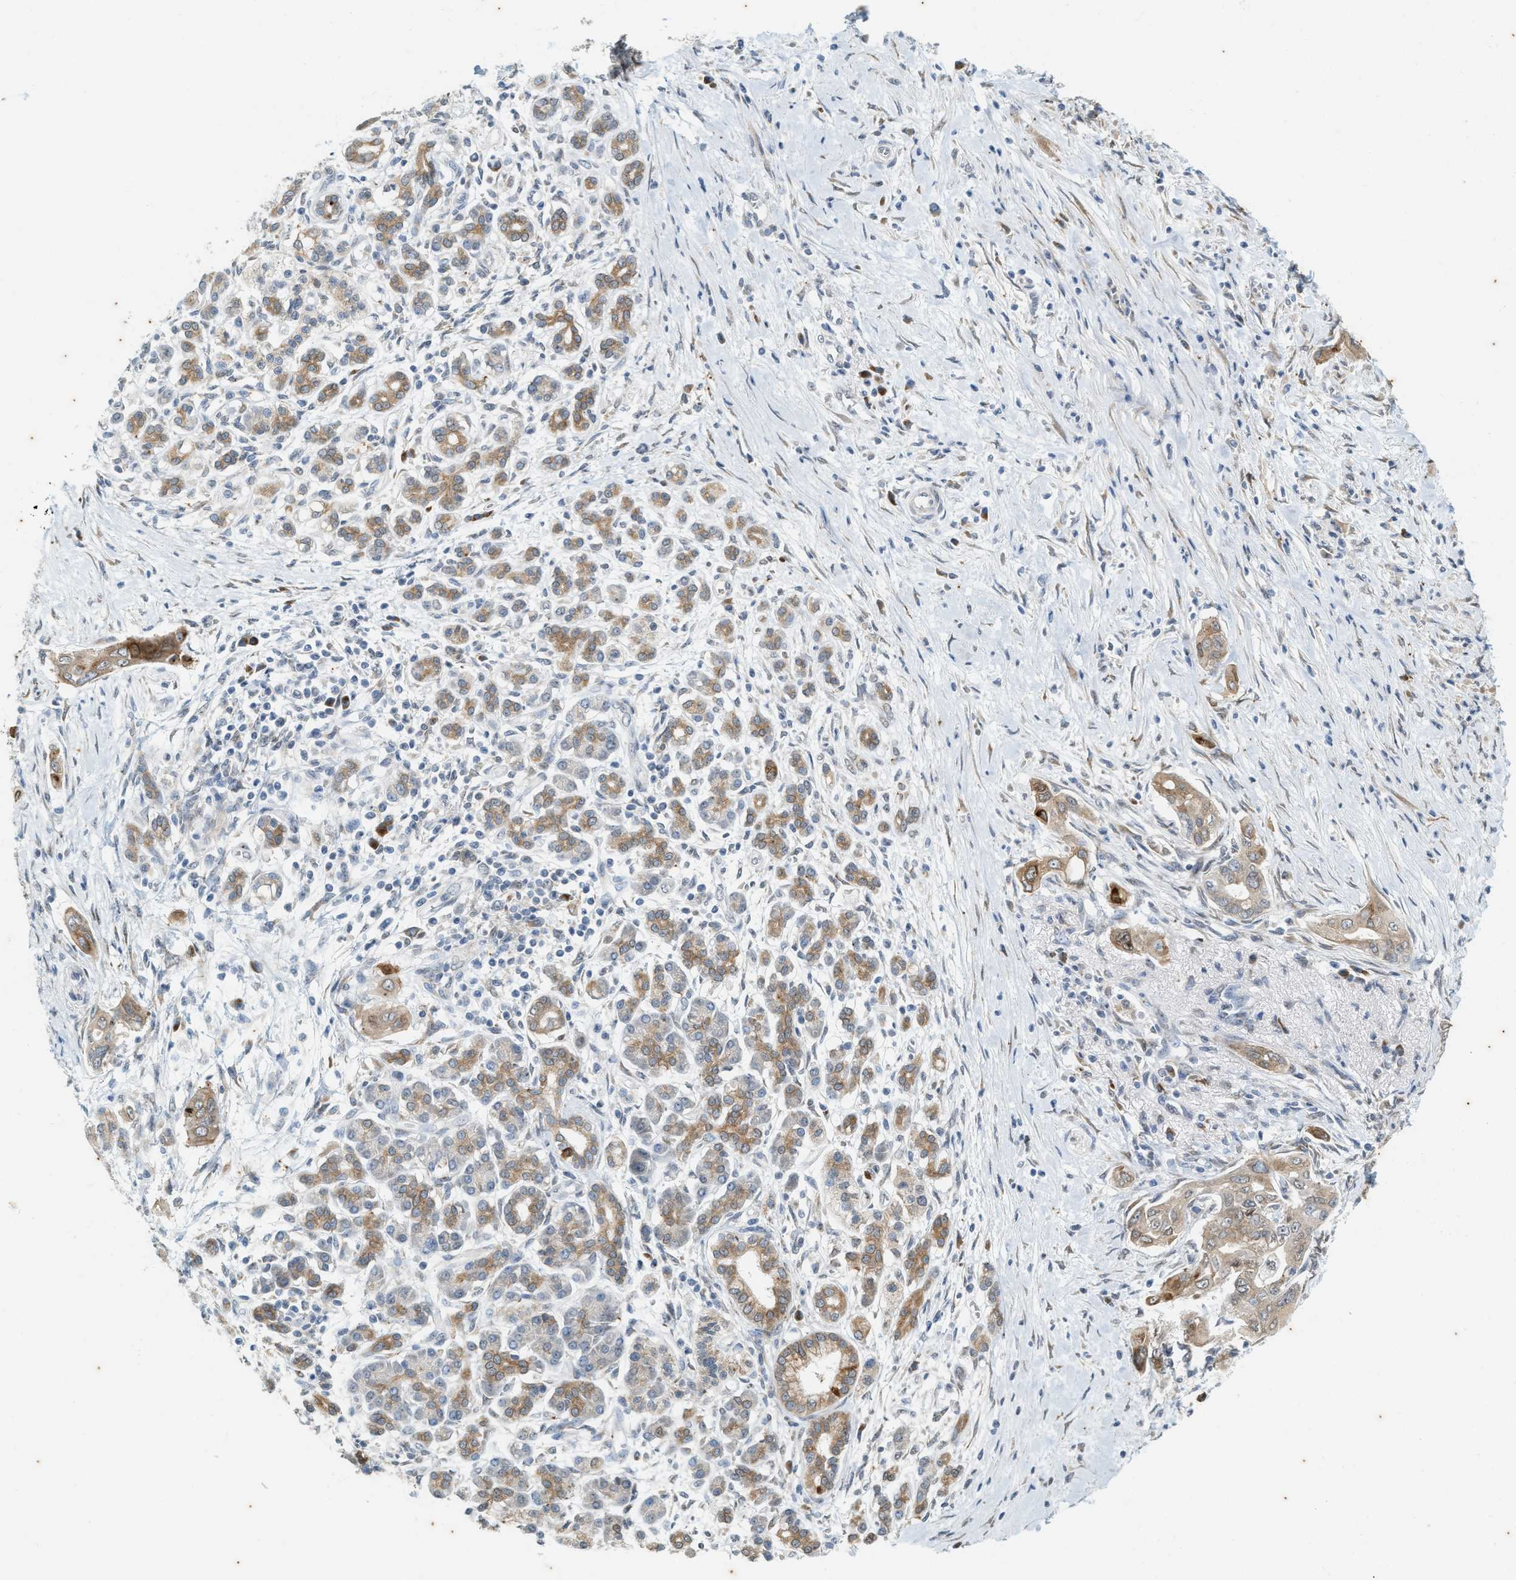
{"staining": {"intensity": "weak", "quantity": ">75%", "location": "cytoplasmic/membranous"}, "tissue": "pancreatic cancer", "cell_type": "Tumor cells", "image_type": "cancer", "snomed": [{"axis": "morphology", "description": "Adenocarcinoma, NOS"}, {"axis": "topography", "description": "Pancreas"}], "caption": "IHC staining of pancreatic cancer, which demonstrates low levels of weak cytoplasmic/membranous expression in approximately >75% of tumor cells indicating weak cytoplasmic/membranous protein expression. The staining was performed using DAB (brown) for protein detection and nuclei were counterstained in hematoxylin (blue).", "gene": "CHPF2", "patient": {"sex": "male", "age": 58}}